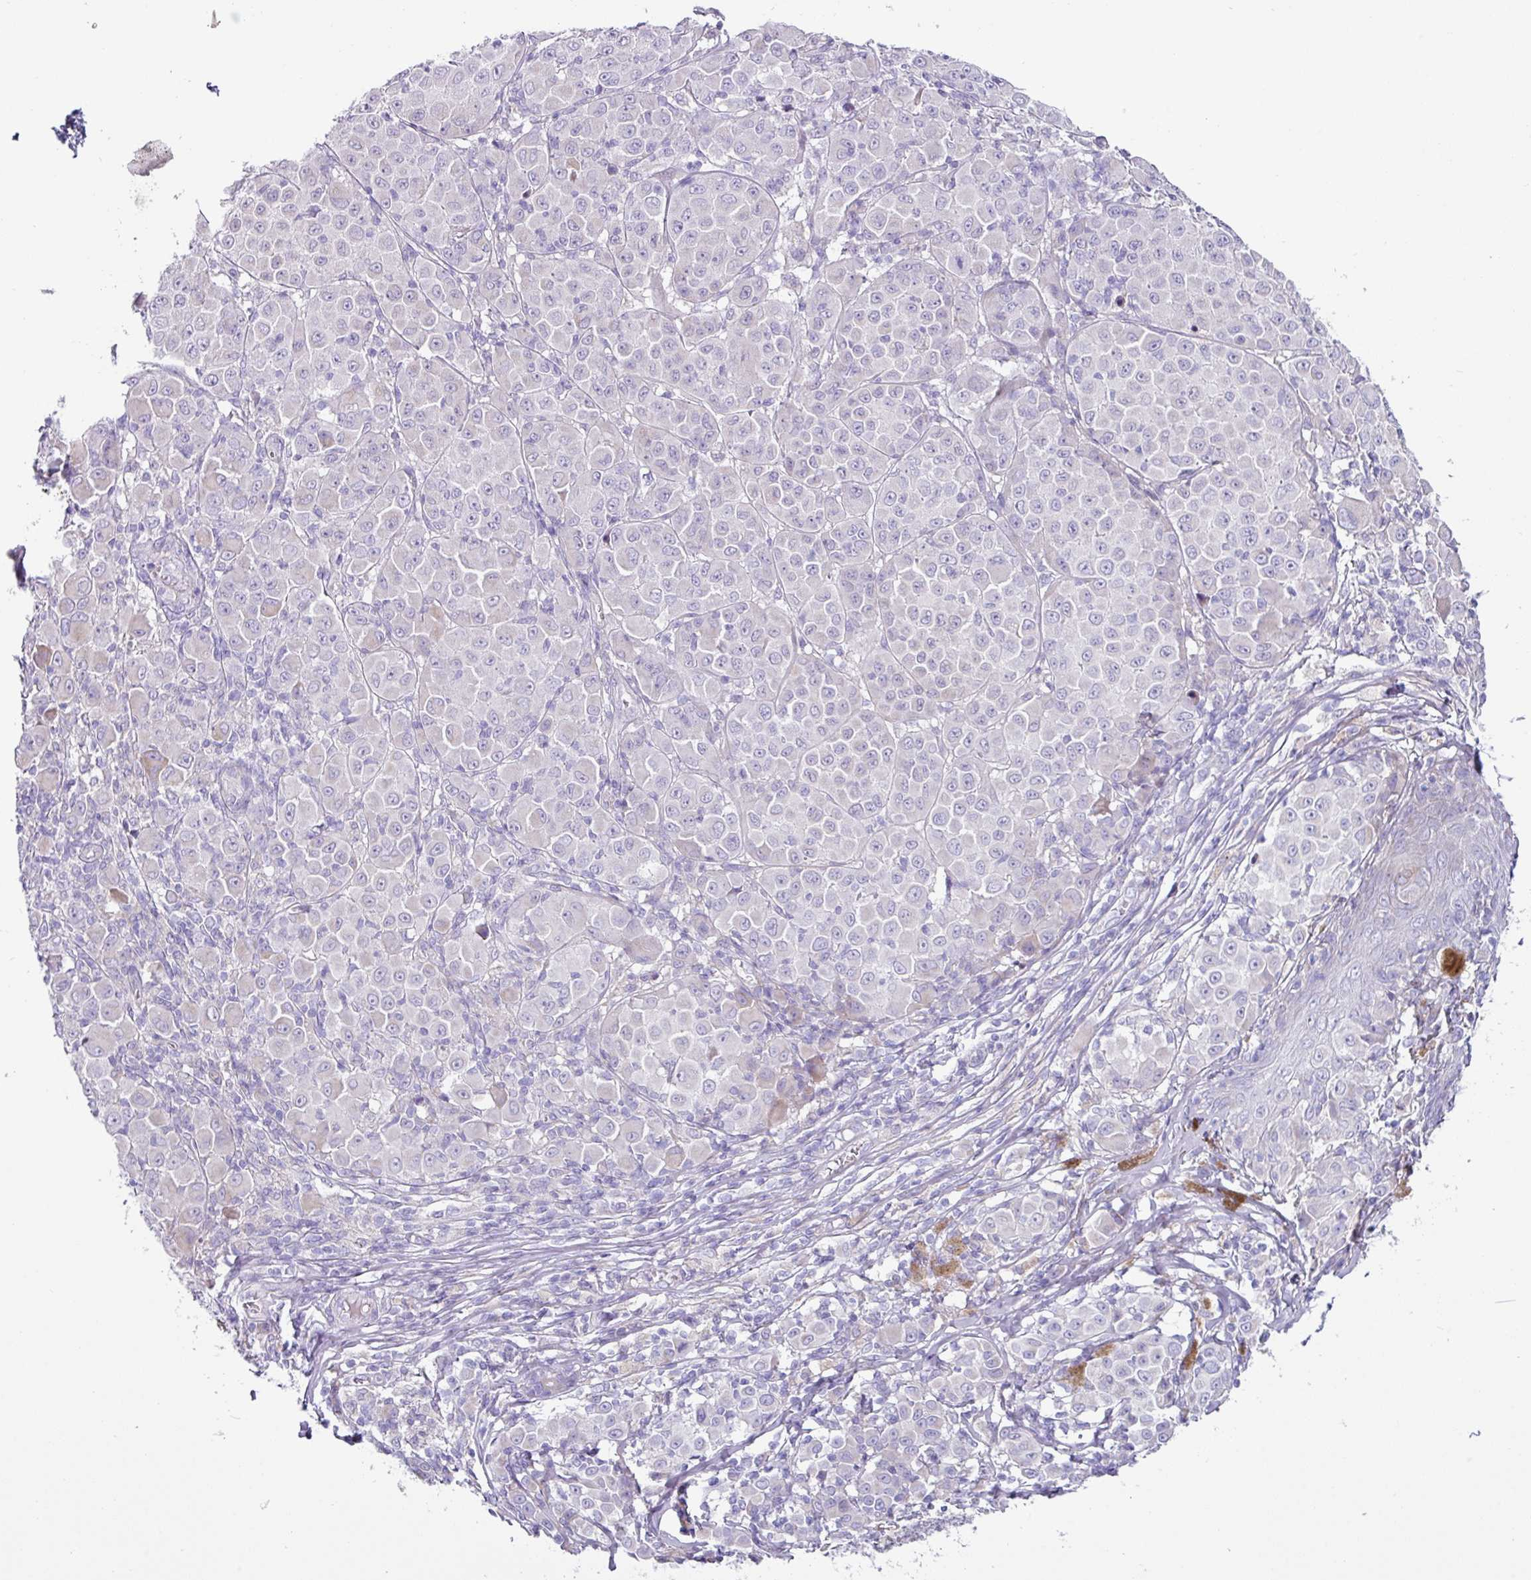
{"staining": {"intensity": "negative", "quantity": "none", "location": "none"}, "tissue": "melanoma", "cell_type": "Tumor cells", "image_type": "cancer", "snomed": [{"axis": "morphology", "description": "Malignant melanoma, NOS"}, {"axis": "topography", "description": "Skin"}], "caption": "Immunohistochemical staining of human melanoma reveals no significant staining in tumor cells.", "gene": "RGS16", "patient": {"sex": "female", "age": 43}}